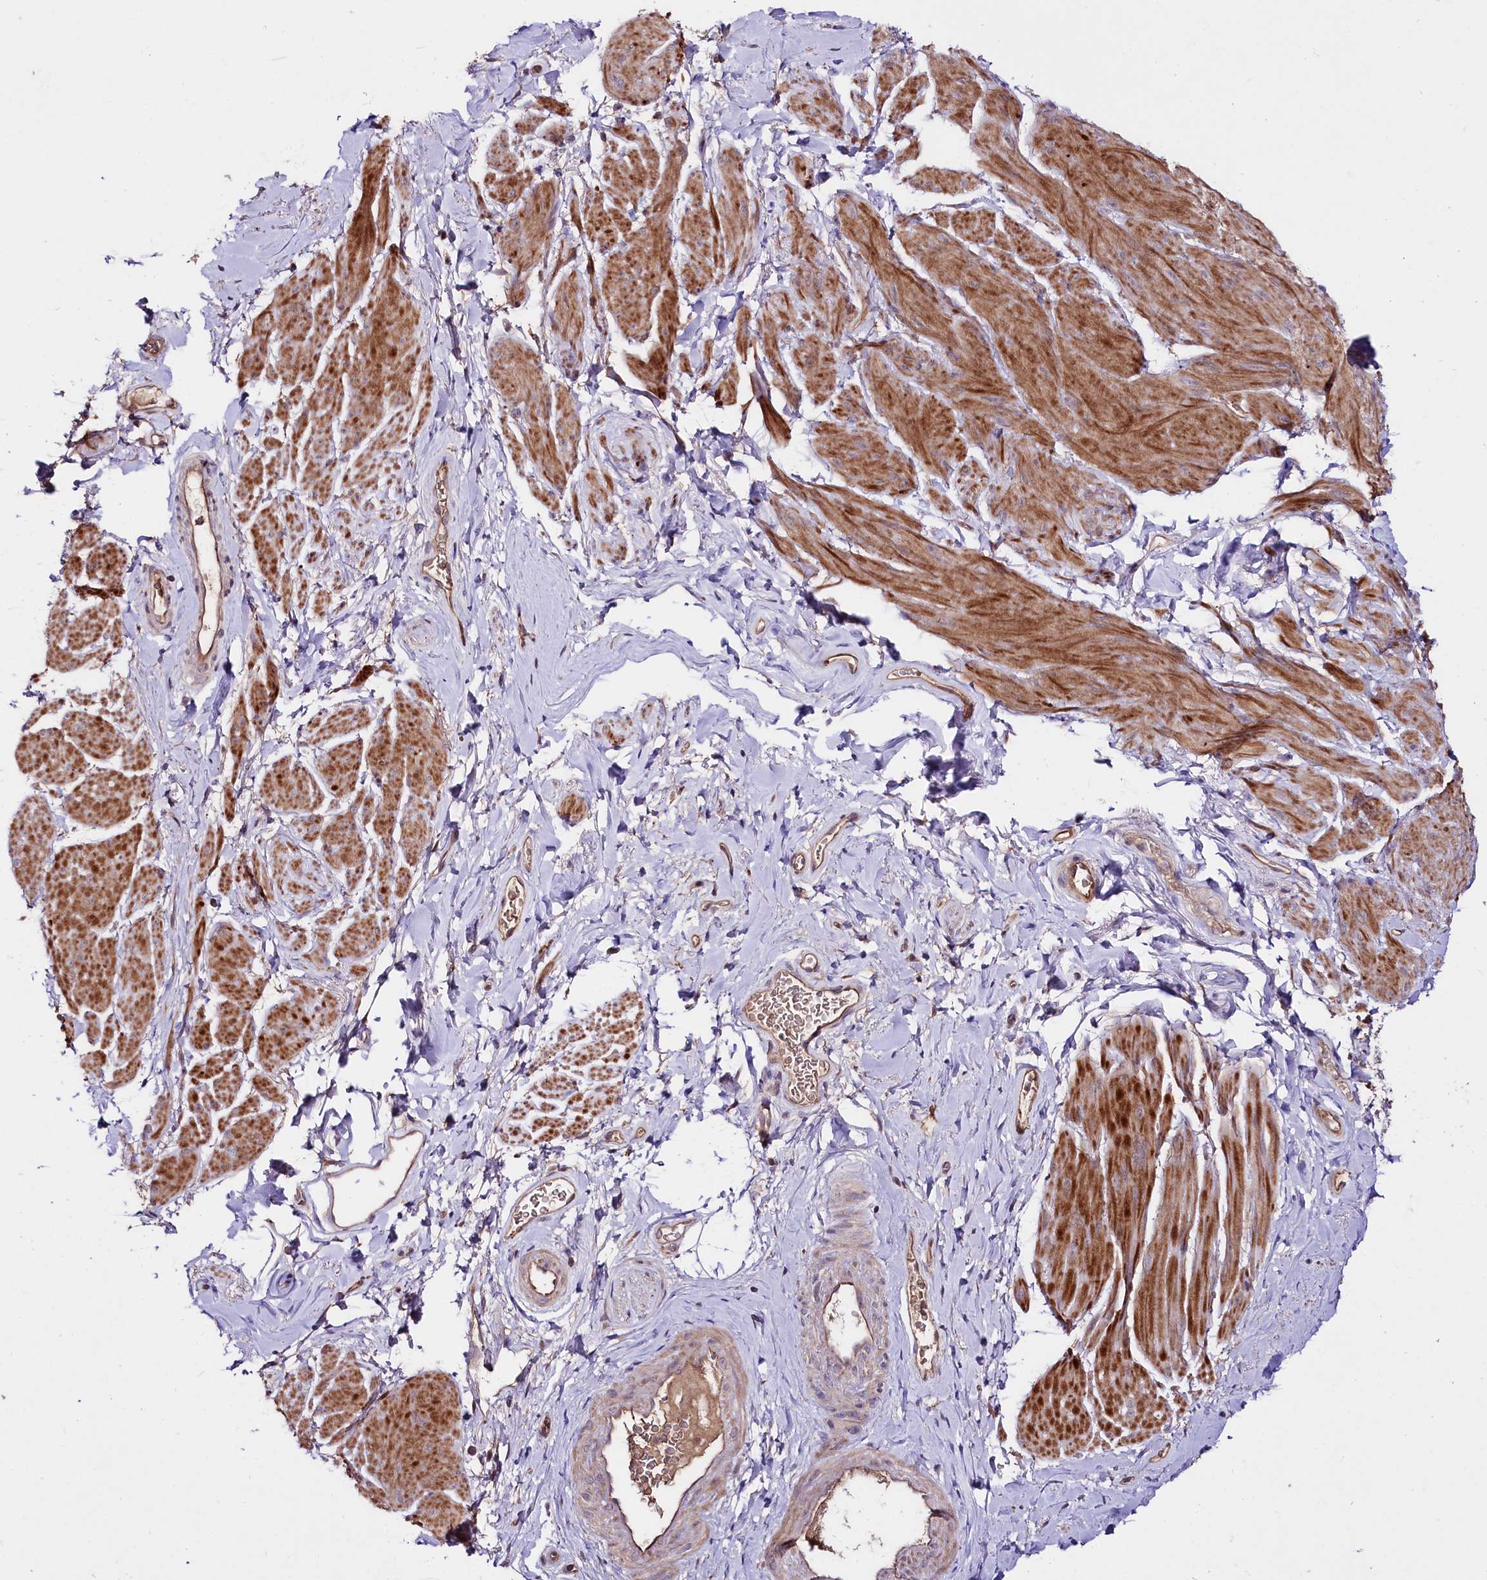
{"staining": {"intensity": "strong", "quantity": "25%-75%", "location": "cytoplasmic/membranous"}, "tissue": "smooth muscle", "cell_type": "Smooth muscle cells", "image_type": "normal", "snomed": [{"axis": "morphology", "description": "Normal tissue, NOS"}, {"axis": "topography", "description": "Smooth muscle"}, {"axis": "topography", "description": "Peripheral nerve tissue"}], "caption": "This micrograph reveals immunohistochemistry staining of normal human smooth muscle, with high strong cytoplasmic/membranous staining in approximately 25%-75% of smooth muscle cells.", "gene": "TAFAZZIN", "patient": {"sex": "male", "age": 69}}